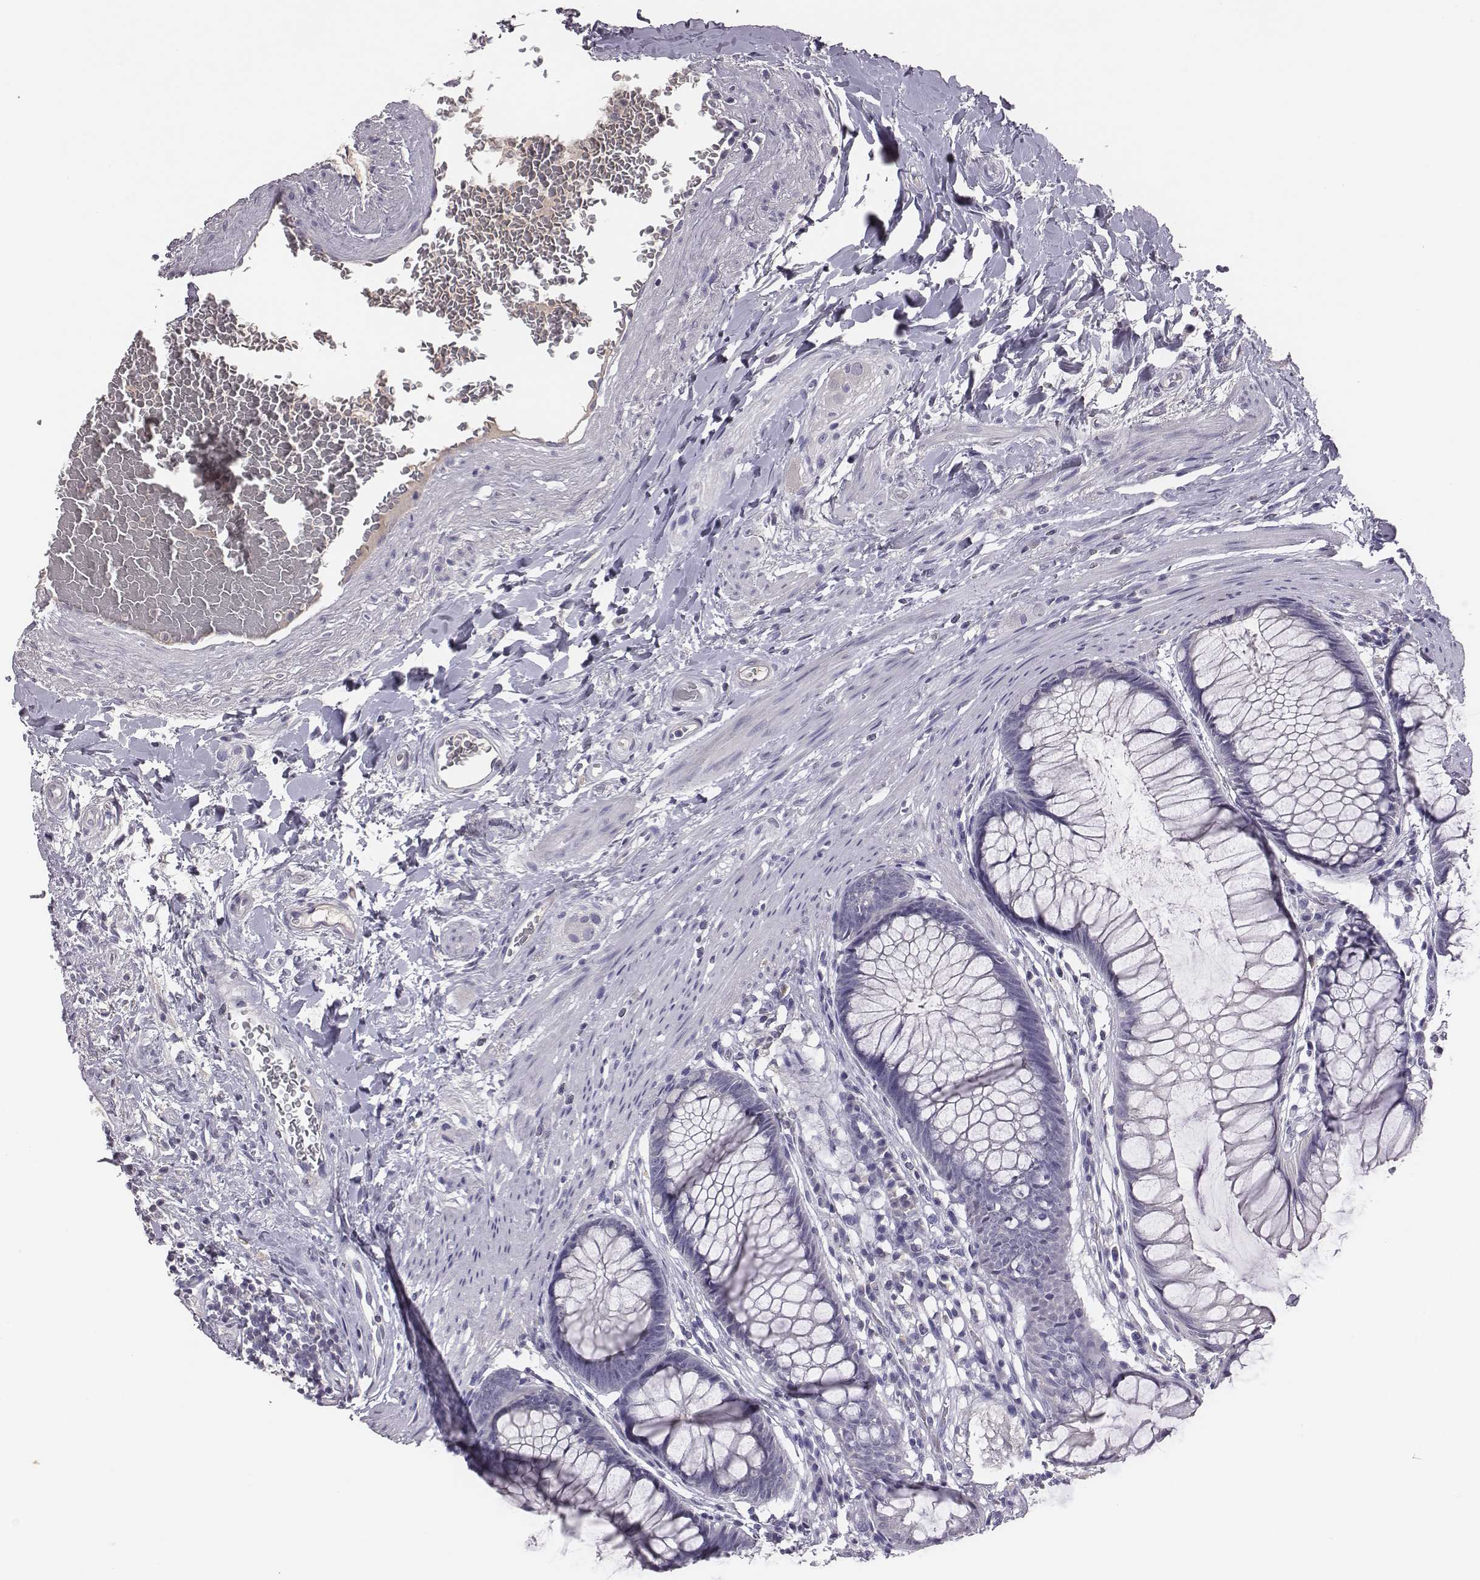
{"staining": {"intensity": "negative", "quantity": "none", "location": "none"}, "tissue": "rectum", "cell_type": "Glandular cells", "image_type": "normal", "snomed": [{"axis": "morphology", "description": "Normal tissue, NOS"}, {"axis": "topography", "description": "Smooth muscle"}, {"axis": "topography", "description": "Rectum"}], "caption": "This histopathology image is of normal rectum stained with immunohistochemistry to label a protein in brown with the nuclei are counter-stained blue. There is no positivity in glandular cells. (Stains: DAB IHC with hematoxylin counter stain, Microscopy: brightfield microscopy at high magnification).", "gene": "EN1", "patient": {"sex": "male", "age": 53}}